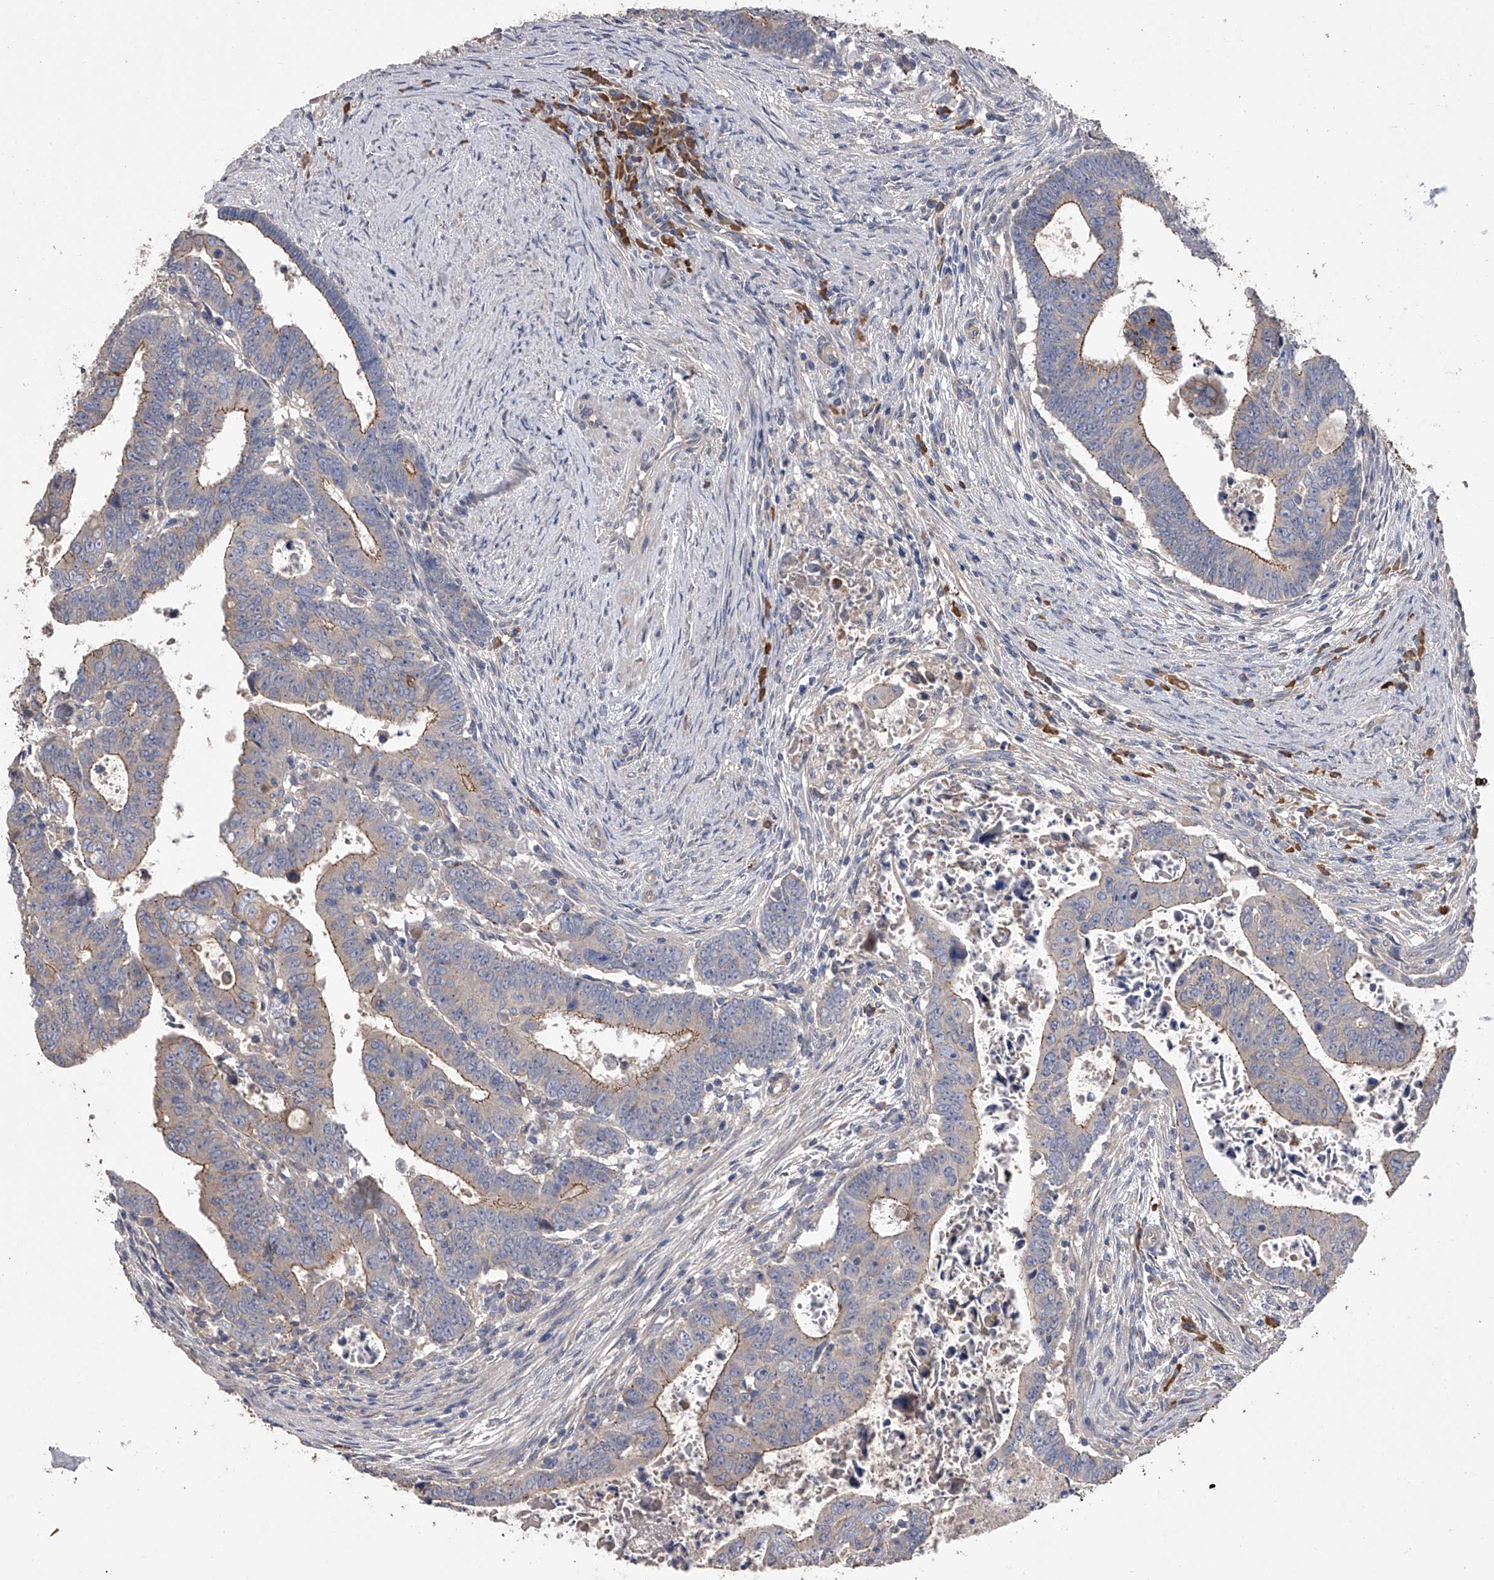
{"staining": {"intensity": "moderate", "quantity": "25%-75%", "location": "cytoplasmic/membranous"}, "tissue": "colorectal cancer", "cell_type": "Tumor cells", "image_type": "cancer", "snomed": [{"axis": "morphology", "description": "Normal tissue, NOS"}, {"axis": "morphology", "description": "Adenocarcinoma, NOS"}, {"axis": "topography", "description": "Rectum"}], "caption": "An image of human colorectal adenocarcinoma stained for a protein exhibits moderate cytoplasmic/membranous brown staining in tumor cells.", "gene": "ZNF343", "patient": {"sex": "female", "age": 65}}